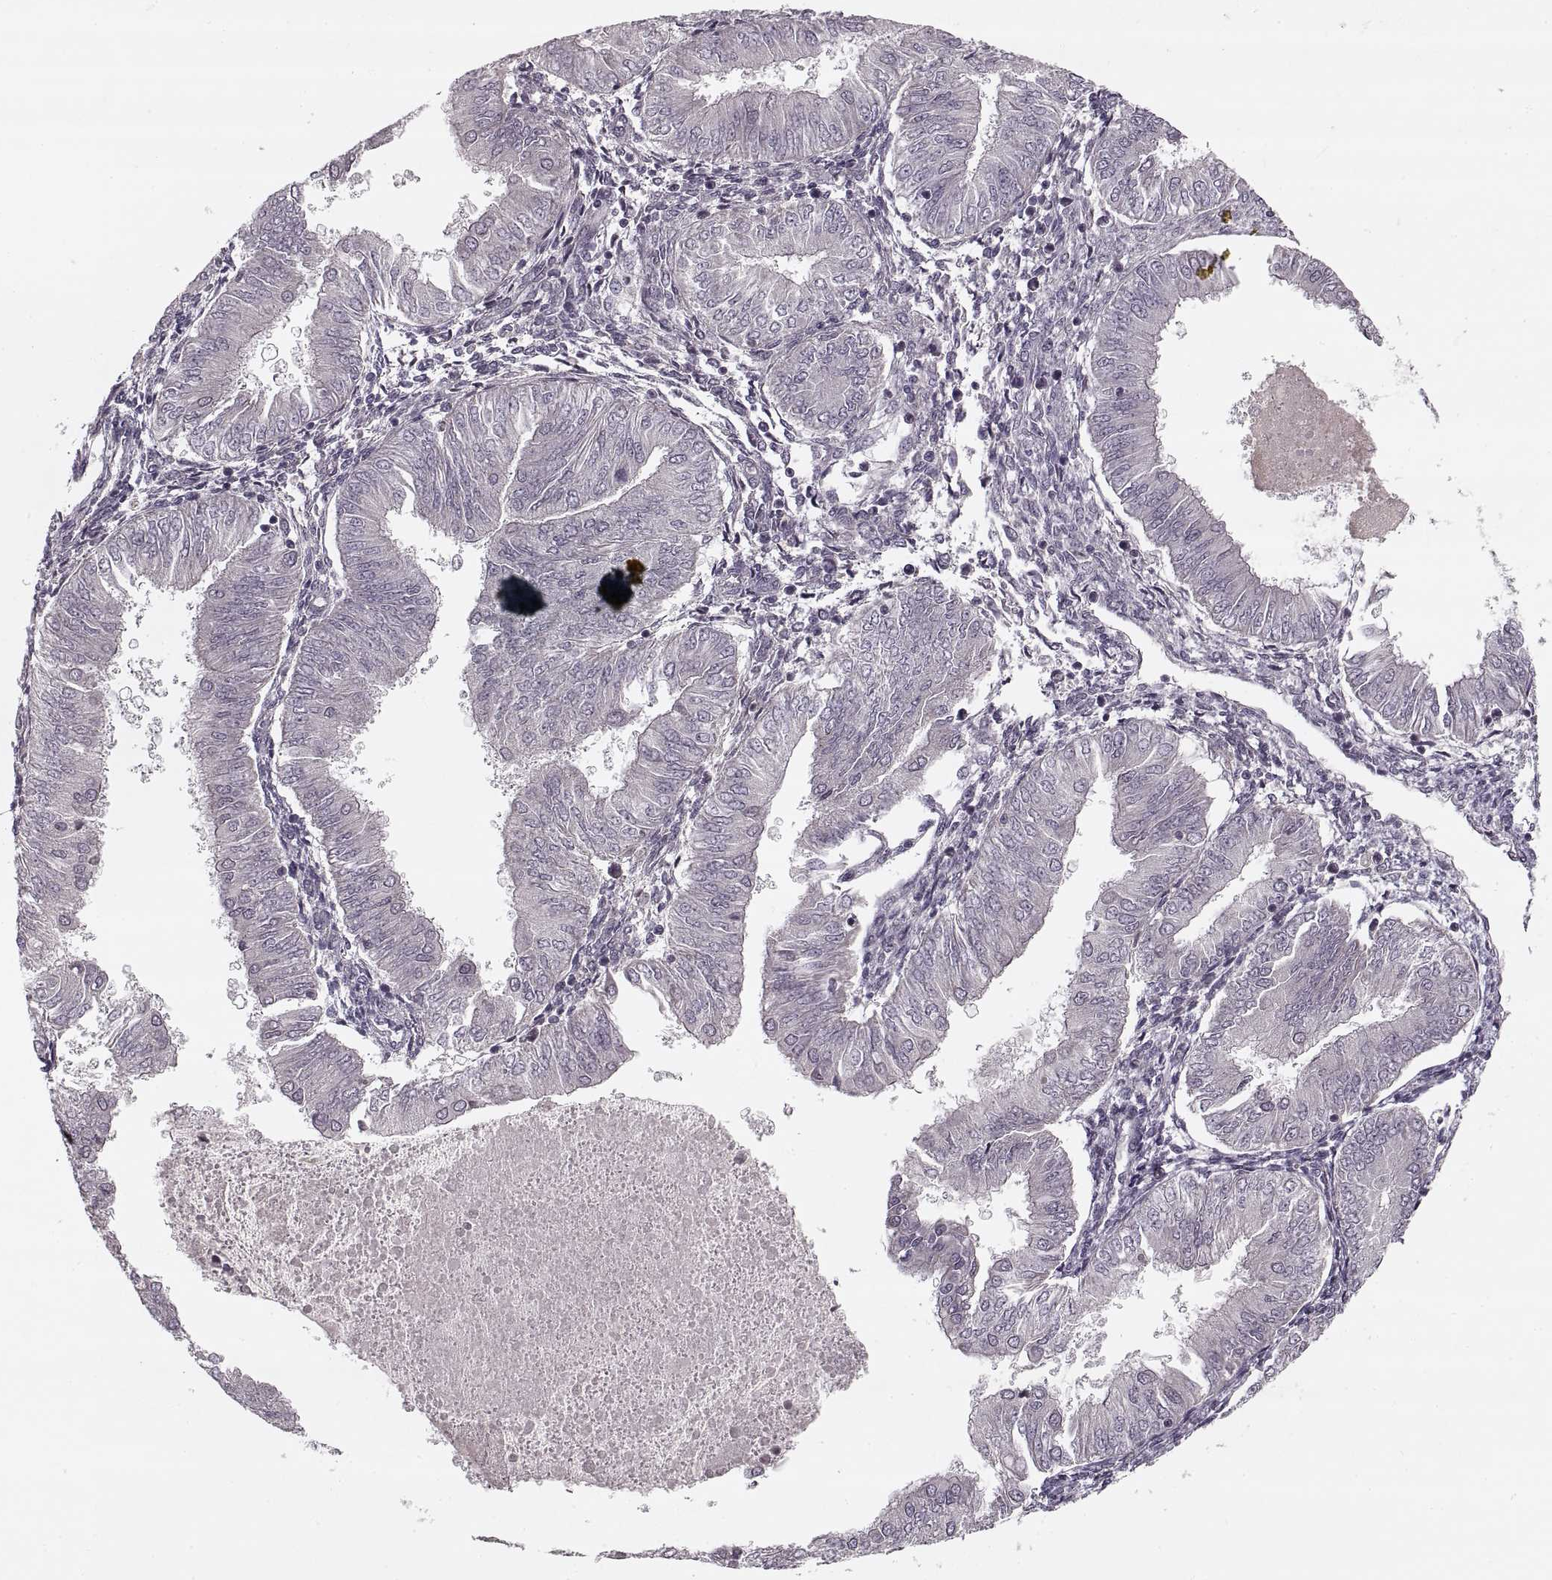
{"staining": {"intensity": "negative", "quantity": "none", "location": "none"}, "tissue": "endometrial cancer", "cell_type": "Tumor cells", "image_type": "cancer", "snomed": [{"axis": "morphology", "description": "Adenocarcinoma, NOS"}, {"axis": "topography", "description": "Endometrium"}], "caption": "Histopathology image shows no significant protein positivity in tumor cells of endometrial cancer (adenocarcinoma).", "gene": "ASIC3", "patient": {"sex": "female", "age": 53}}